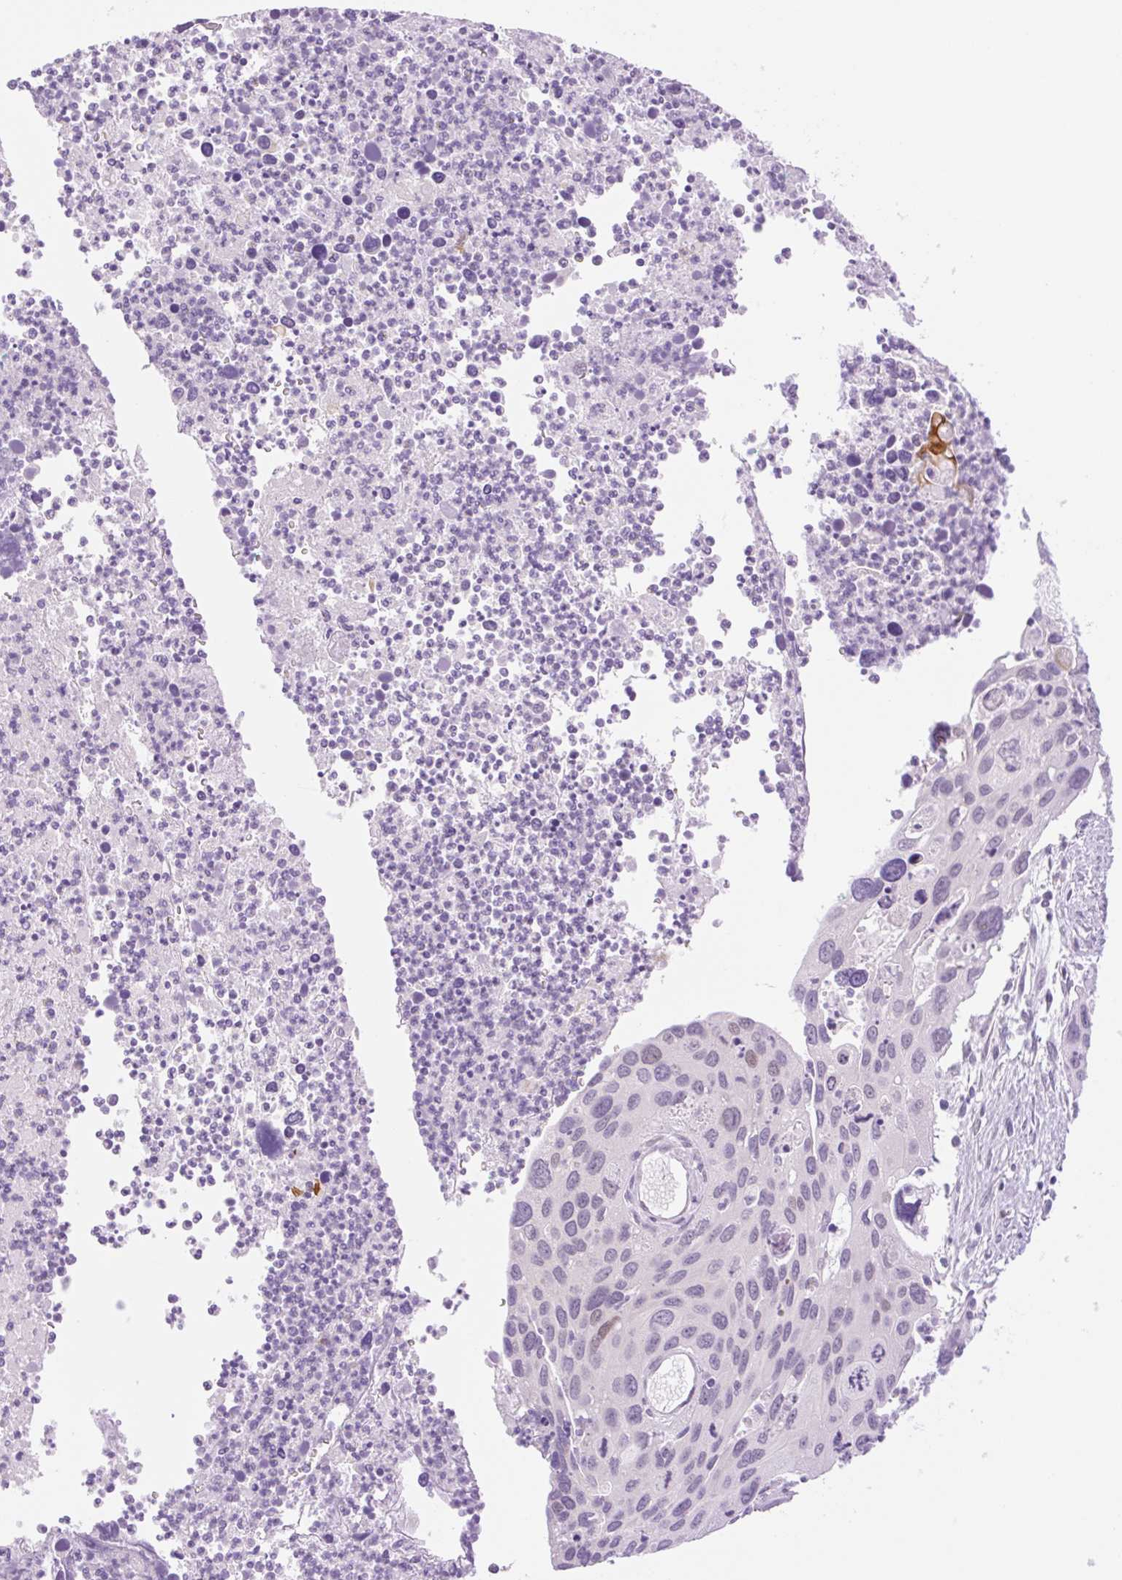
{"staining": {"intensity": "negative", "quantity": "none", "location": "none"}, "tissue": "cervical cancer", "cell_type": "Tumor cells", "image_type": "cancer", "snomed": [{"axis": "morphology", "description": "Squamous cell carcinoma, NOS"}, {"axis": "topography", "description": "Cervix"}], "caption": "An immunohistochemistry (IHC) micrograph of cervical cancer (squamous cell carcinoma) is shown. There is no staining in tumor cells of cervical cancer (squamous cell carcinoma).", "gene": "SPRYD4", "patient": {"sex": "female", "age": 55}}